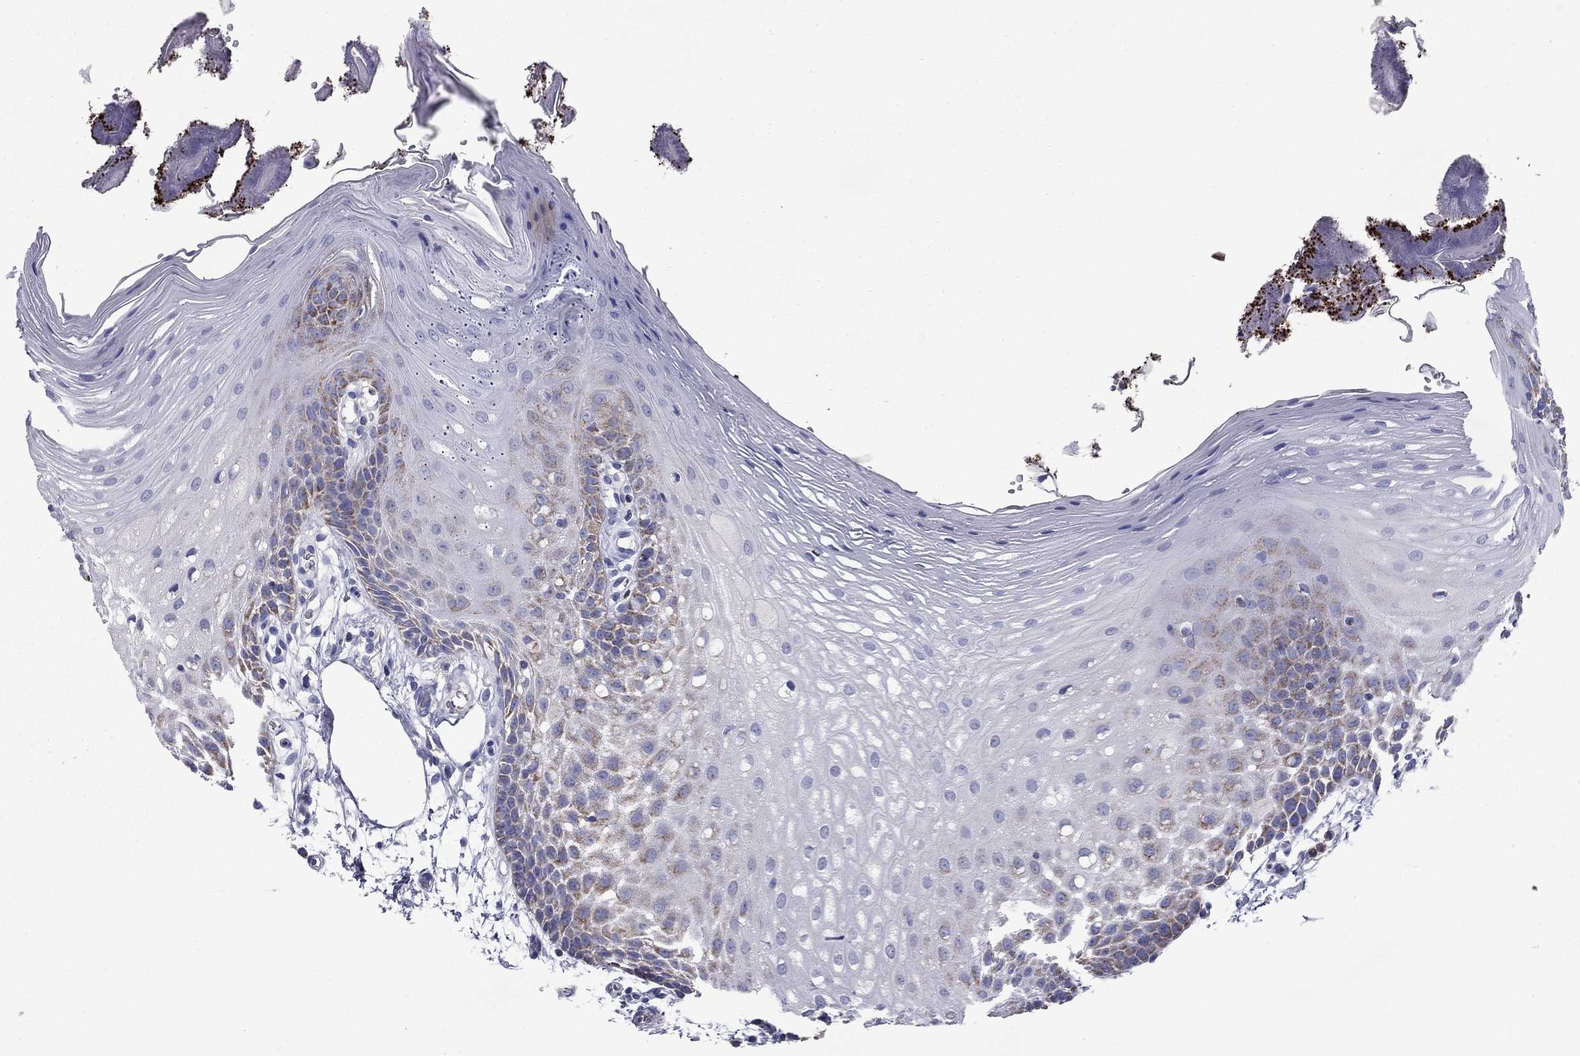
{"staining": {"intensity": "negative", "quantity": "none", "location": "none"}, "tissue": "oral mucosa", "cell_type": "Squamous epithelial cells", "image_type": "normal", "snomed": [{"axis": "morphology", "description": "Normal tissue, NOS"}, {"axis": "morphology", "description": "Squamous cell carcinoma, NOS"}, {"axis": "topography", "description": "Oral tissue"}, {"axis": "topography", "description": "Head-Neck"}], "caption": "This is a histopathology image of immunohistochemistry (IHC) staining of normal oral mucosa, which shows no expression in squamous epithelial cells.", "gene": "NDUFA4L2", "patient": {"sex": "male", "age": 69}}